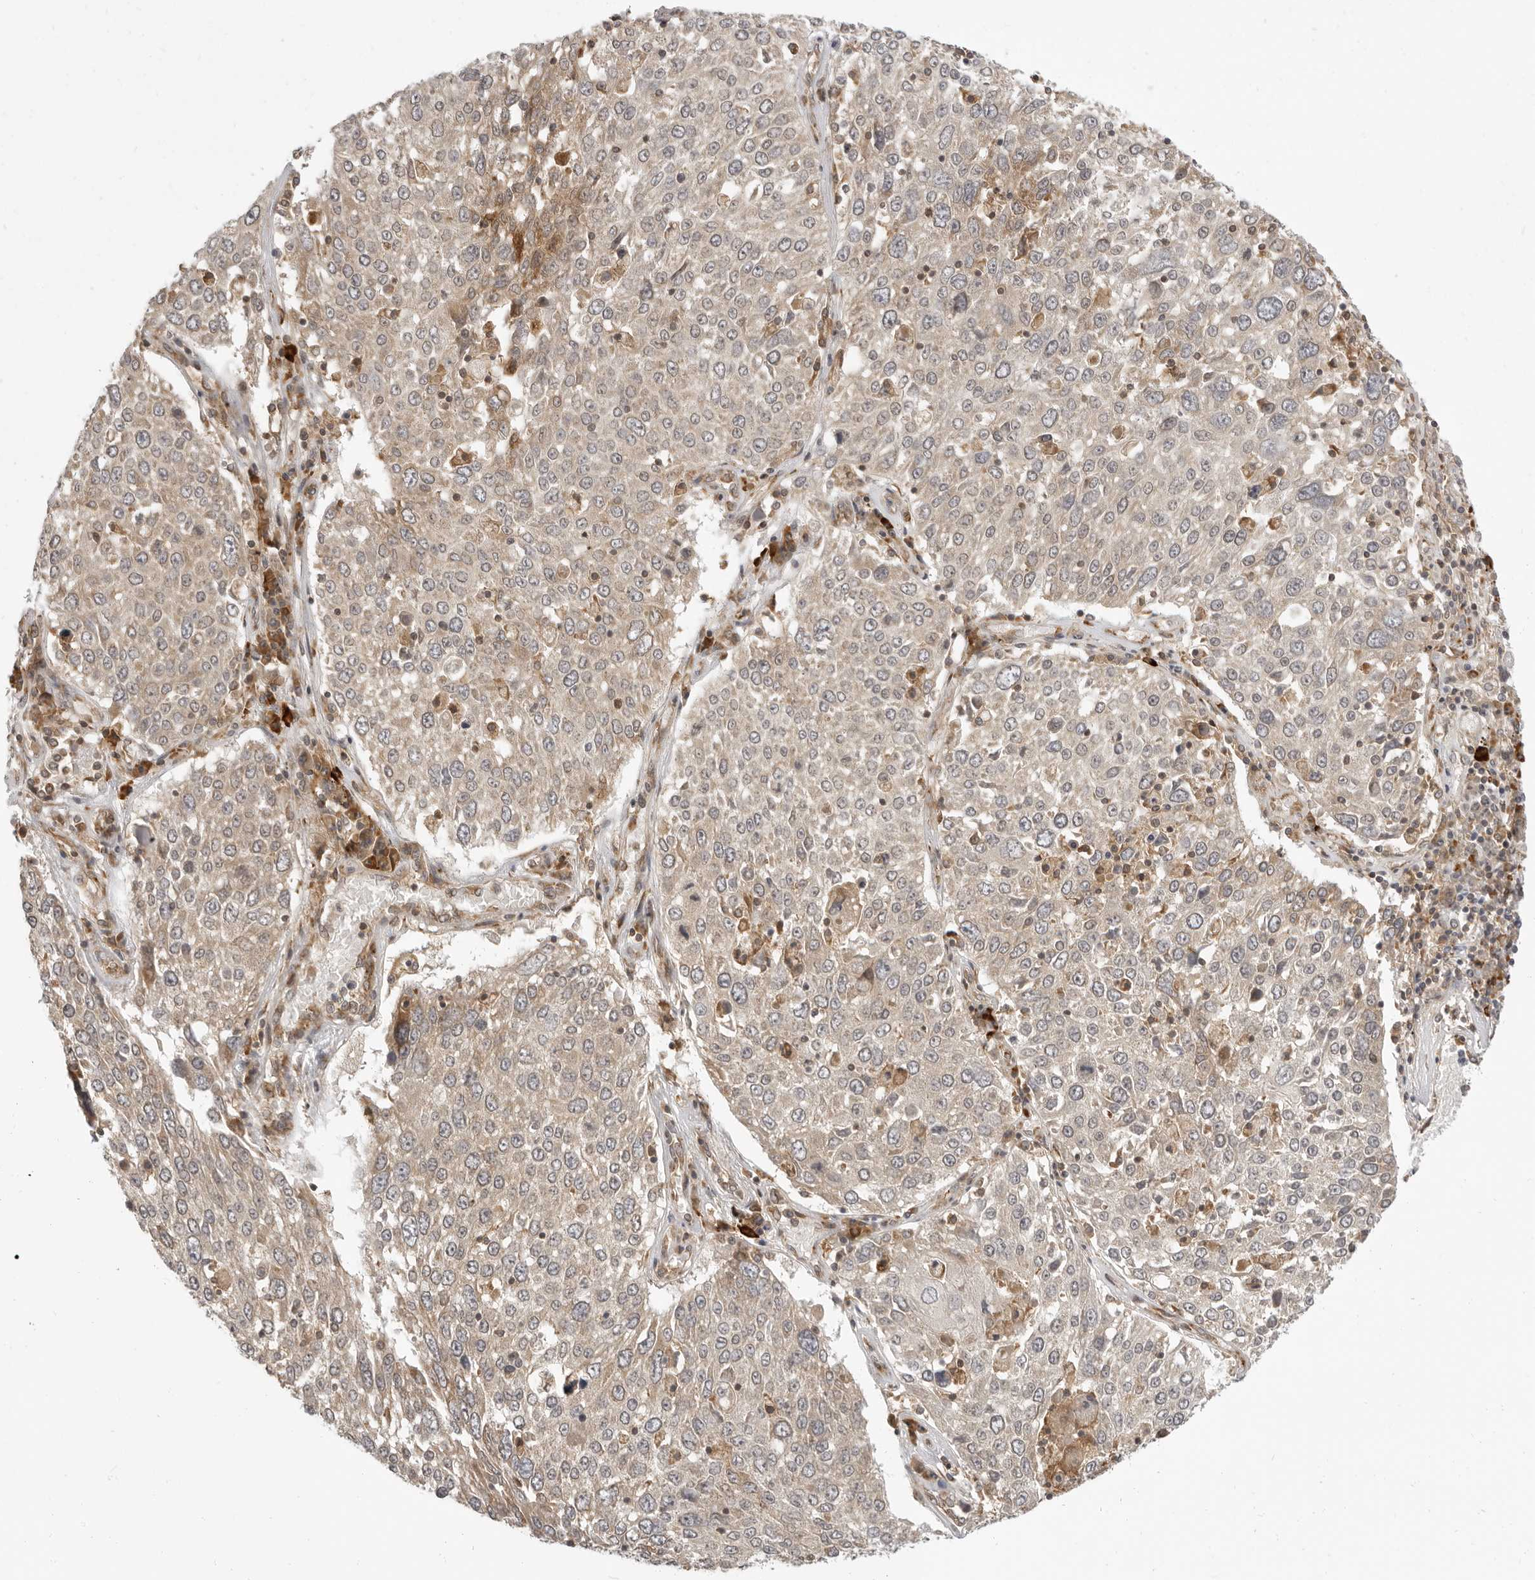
{"staining": {"intensity": "weak", "quantity": ">75%", "location": "cytoplasmic/membranous"}, "tissue": "lung cancer", "cell_type": "Tumor cells", "image_type": "cancer", "snomed": [{"axis": "morphology", "description": "Squamous cell carcinoma, NOS"}, {"axis": "topography", "description": "Lung"}], "caption": "Immunohistochemical staining of human squamous cell carcinoma (lung) displays low levels of weak cytoplasmic/membranous staining in about >75% of tumor cells. (DAB (3,3'-diaminobenzidine) = brown stain, brightfield microscopy at high magnification).", "gene": "PRRC2A", "patient": {"sex": "male", "age": 65}}